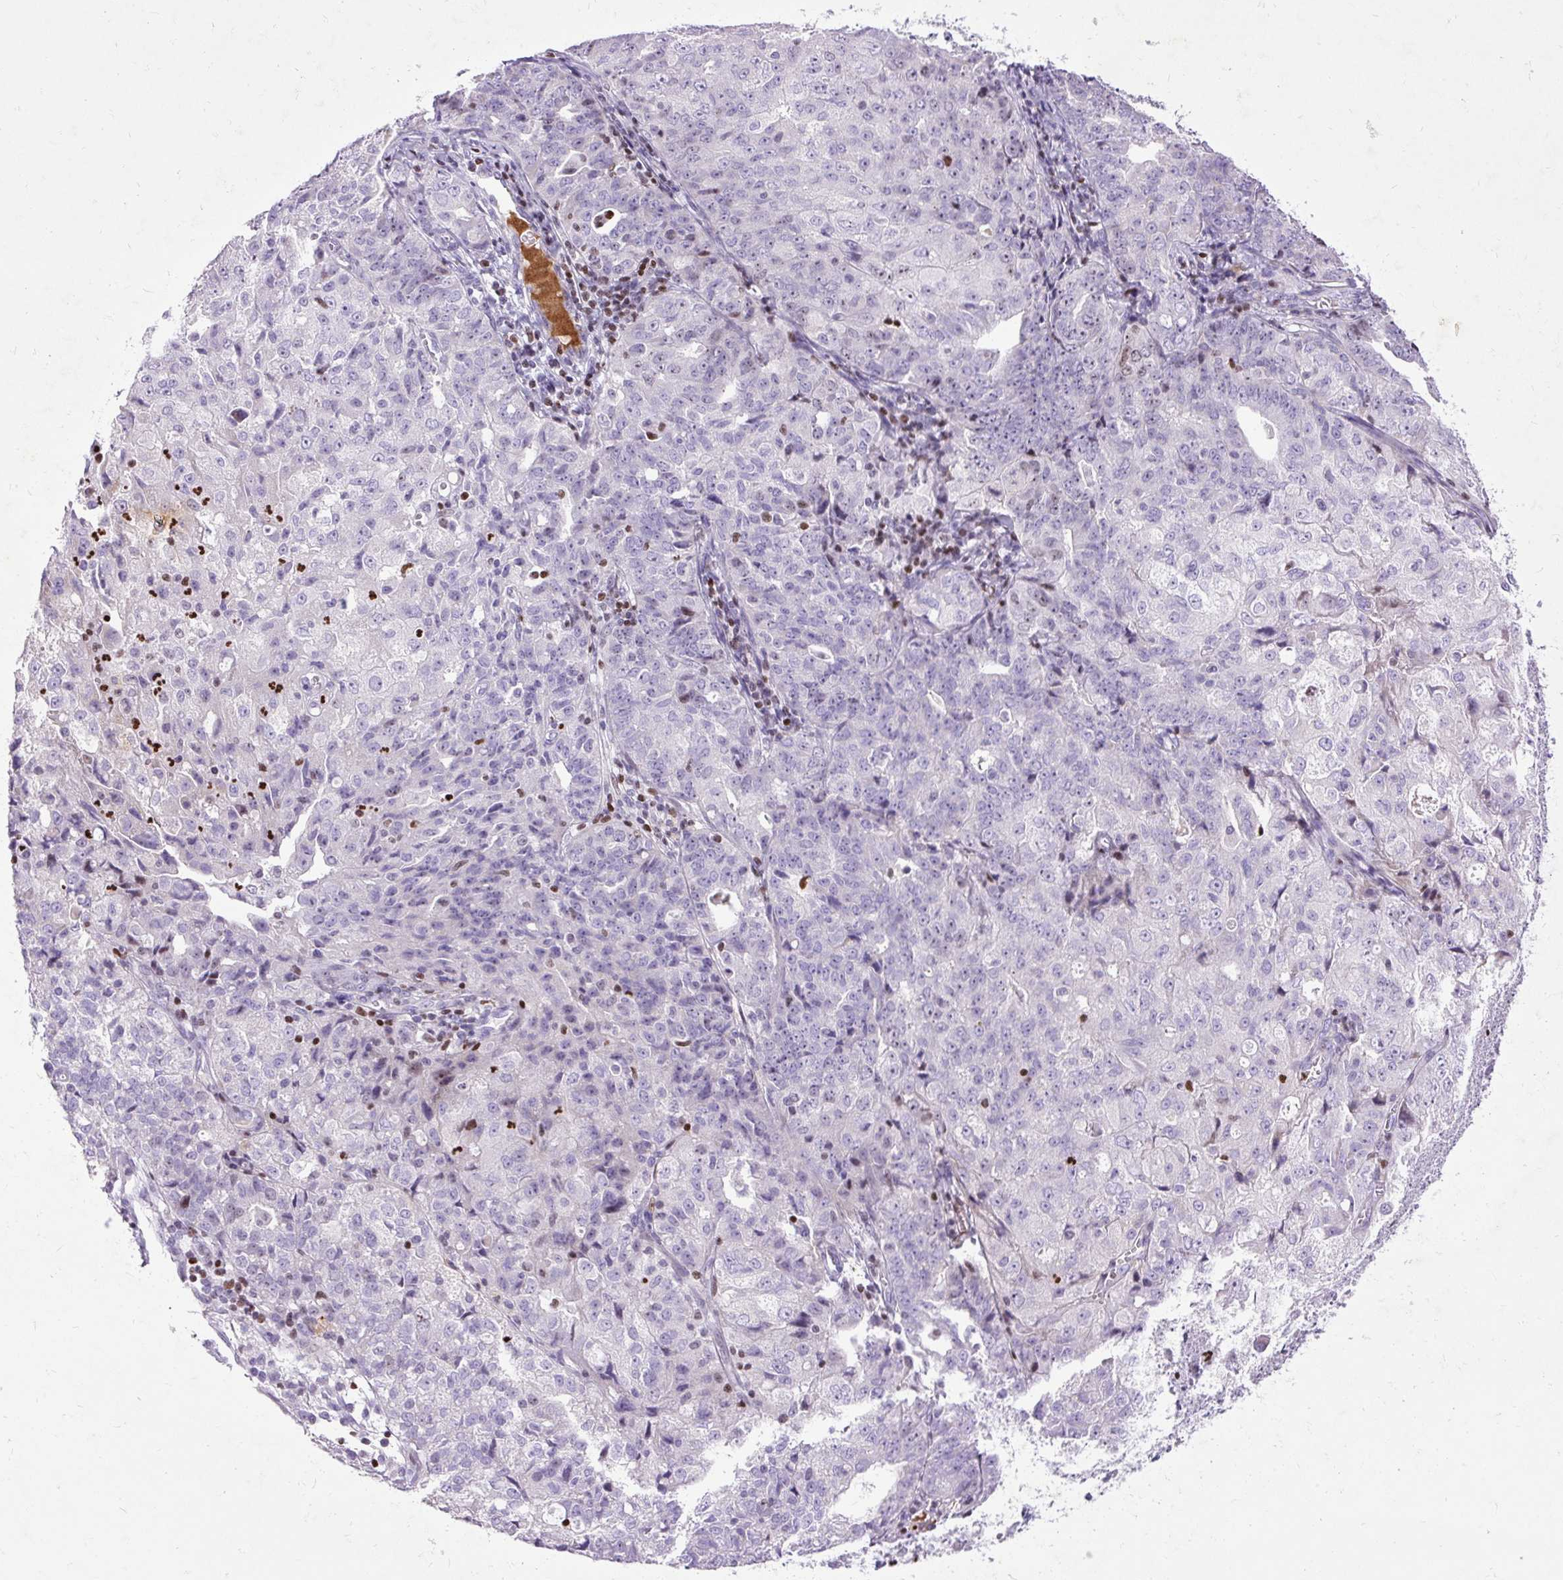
{"staining": {"intensity": "negative", "quantity": "none", "location": "none"}, "tissue": "endometrial cancer", "cell_type": "Tumor cells", "image_type": "cancer", "snomed": [{"axis": "morphology", "description": "Adenocarcinoma, NOS"}, {"axis": "topography", "description": "Endometrium"}], "caption": "Endometrial cancer (adenocarcinoma) was stained to show a protein in brown. There is no significant staining in tumor cells.", "gene": "SPC24", "patient": {"sex": "female", "age": 61}}